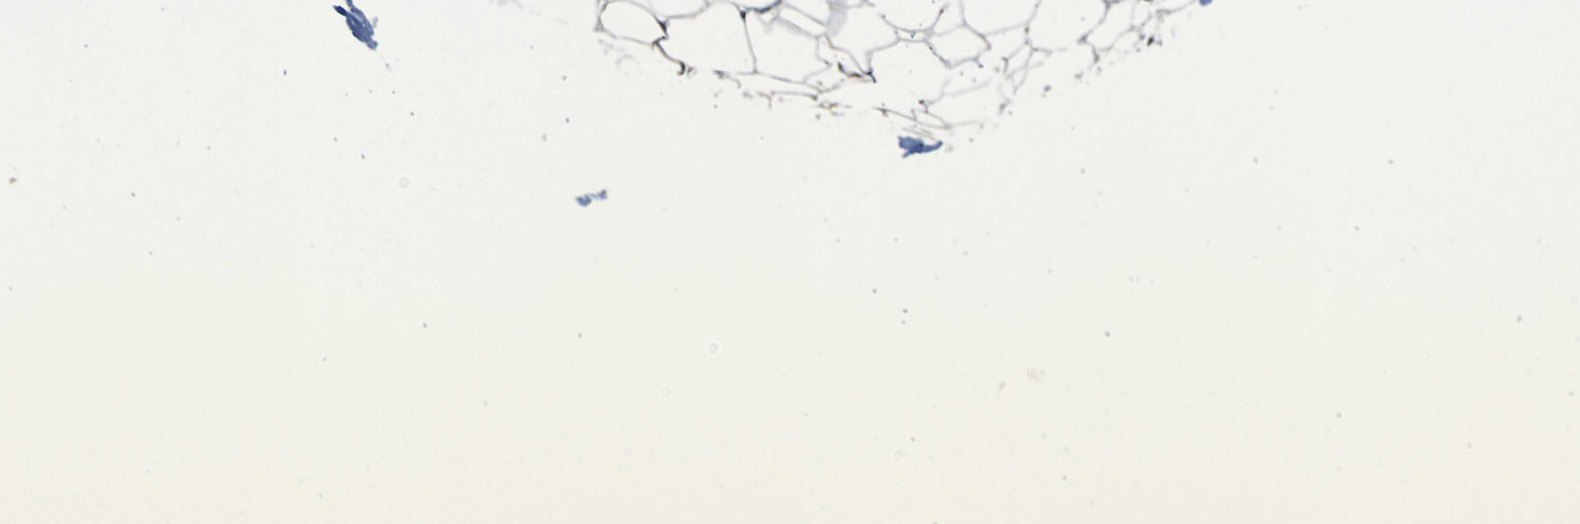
{"staining": {"intensity": "weak", "quantity": "25%-75%", "location": "cytoplasmic/membranous"}, "tissue": "adipose tissue", "cell_type": "Adipocytes", "image_type": "normal", "snomed": [{"axis": "morphology", "description": "Normal tissue, NOS"}, {"axis": "topography", "description": "Breast"}, {"axis": "topography", "description": "Adipose tissue"}], "caption": "Protein staining of unremarkable adipose tissue shows weak cytoplasmic/membranous expression in about 25%-75% of adipocytes.", "gene": "INPP5A", "patient": {"sex": "female", "age": 25}}